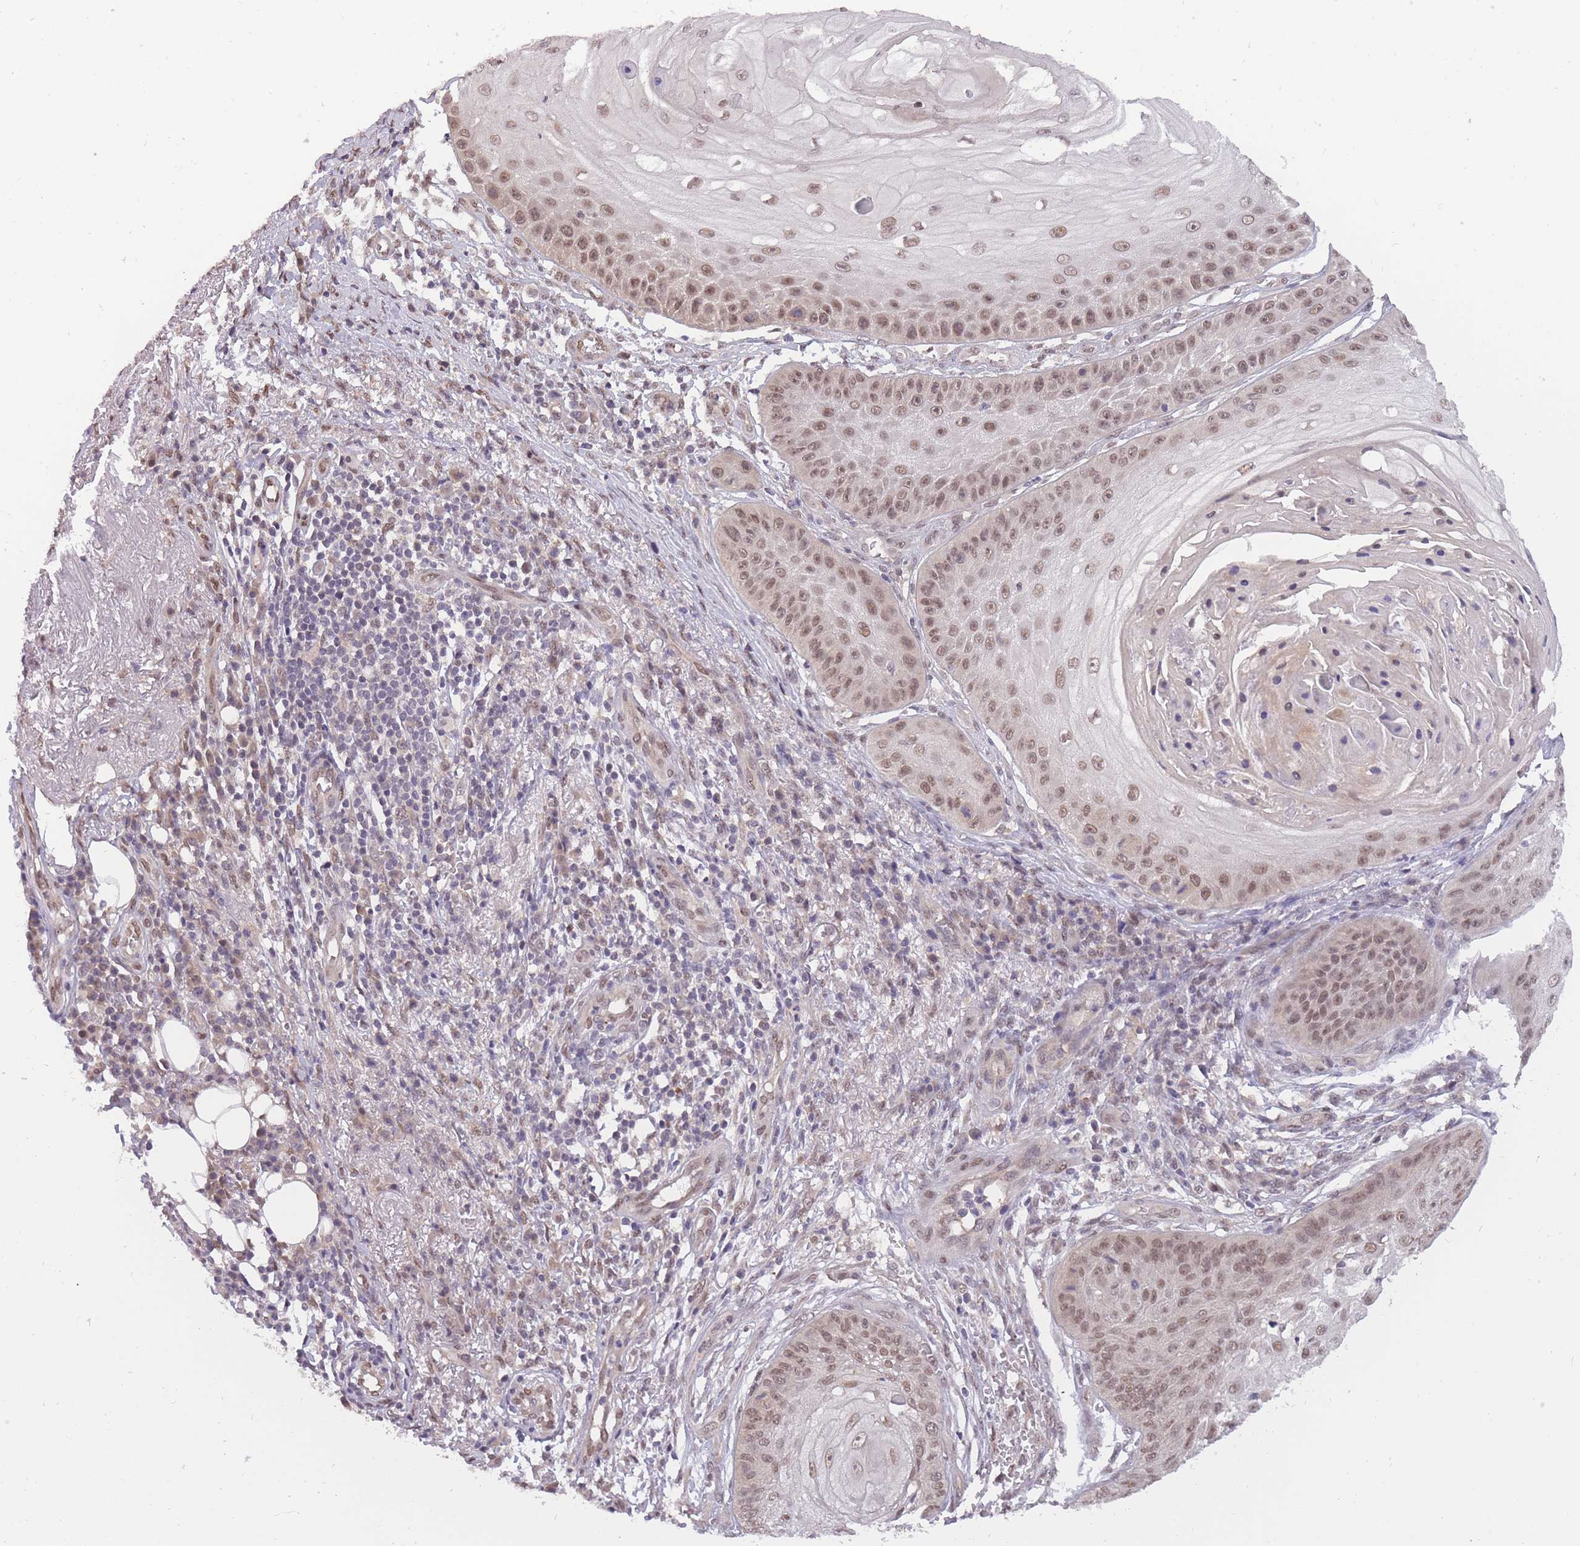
{"staining": {"intensity": "moderate", "quantity": ">75%", "location": "nuclear"}, "tissue": "skin cancer", "cell_type": "Tumor cells", "image_type": "cancer", "snomed": [{"axis": "morphology", "description": "Squamous cell carcinoma, NOS"}, {"axis": "topography", "description": "Skin"}], "caption": "Immunohistochemical staining of skin cancer (squamous cell carcinoma) shows medium levels of moderate nuclear staining in about >75% of tumor cells.", "gene": "CDIP1", "patient": {"sex": "male", "age": 70}}